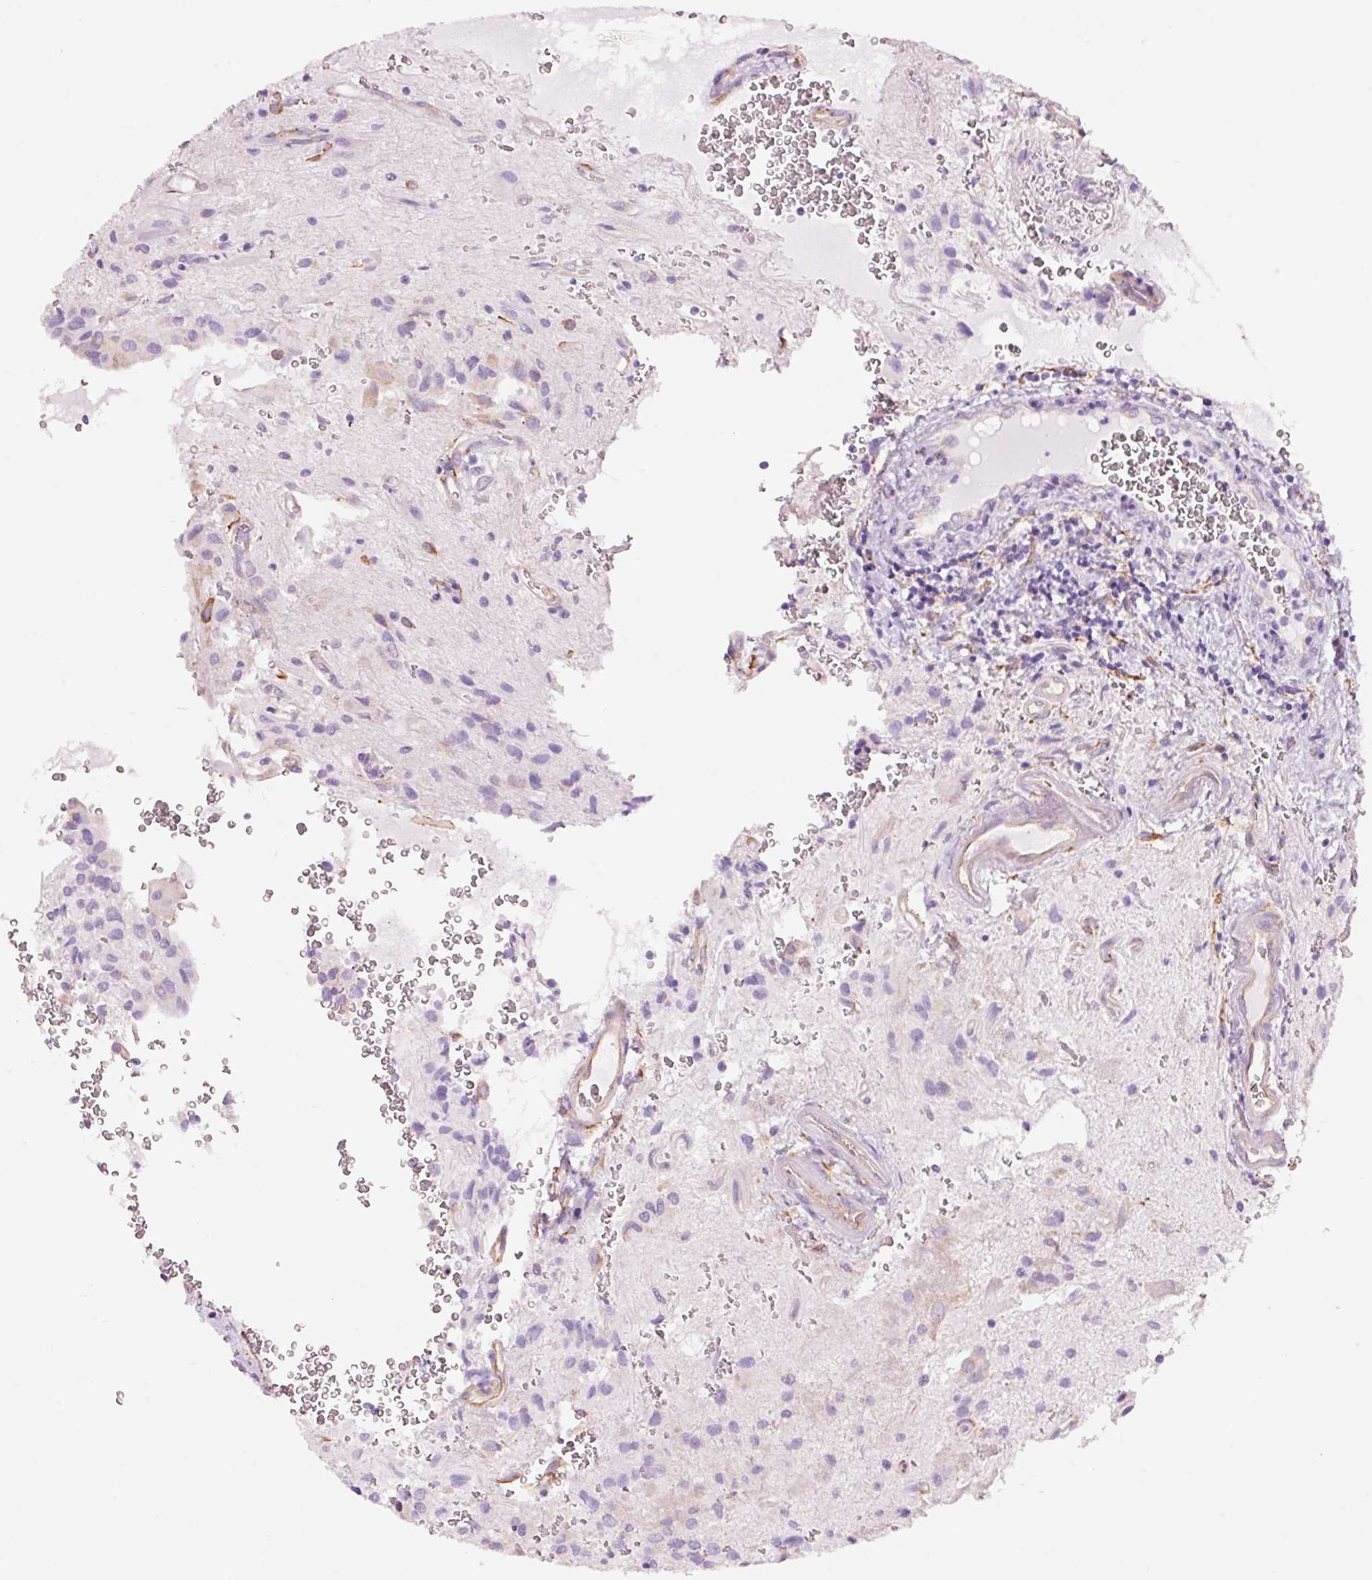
{"staining": {"intensity": "weak", "quantity": "<25%", "location": "cytoplasmic/membranous"}, "tissue": "glioma", "cell_type": "Tumor cells", "image_type": "cancer", "snomed": [{"axis": "morphology", "description": "Glioma, malignant, Low grade"}, {"axis": "topography", "description": "Brain"}], "caption": "Human glioma stained for a protein using IHC reveals no staining in tumor cells.", "gene": "GCG", "patient": {"sex": "male", "age": 56}}